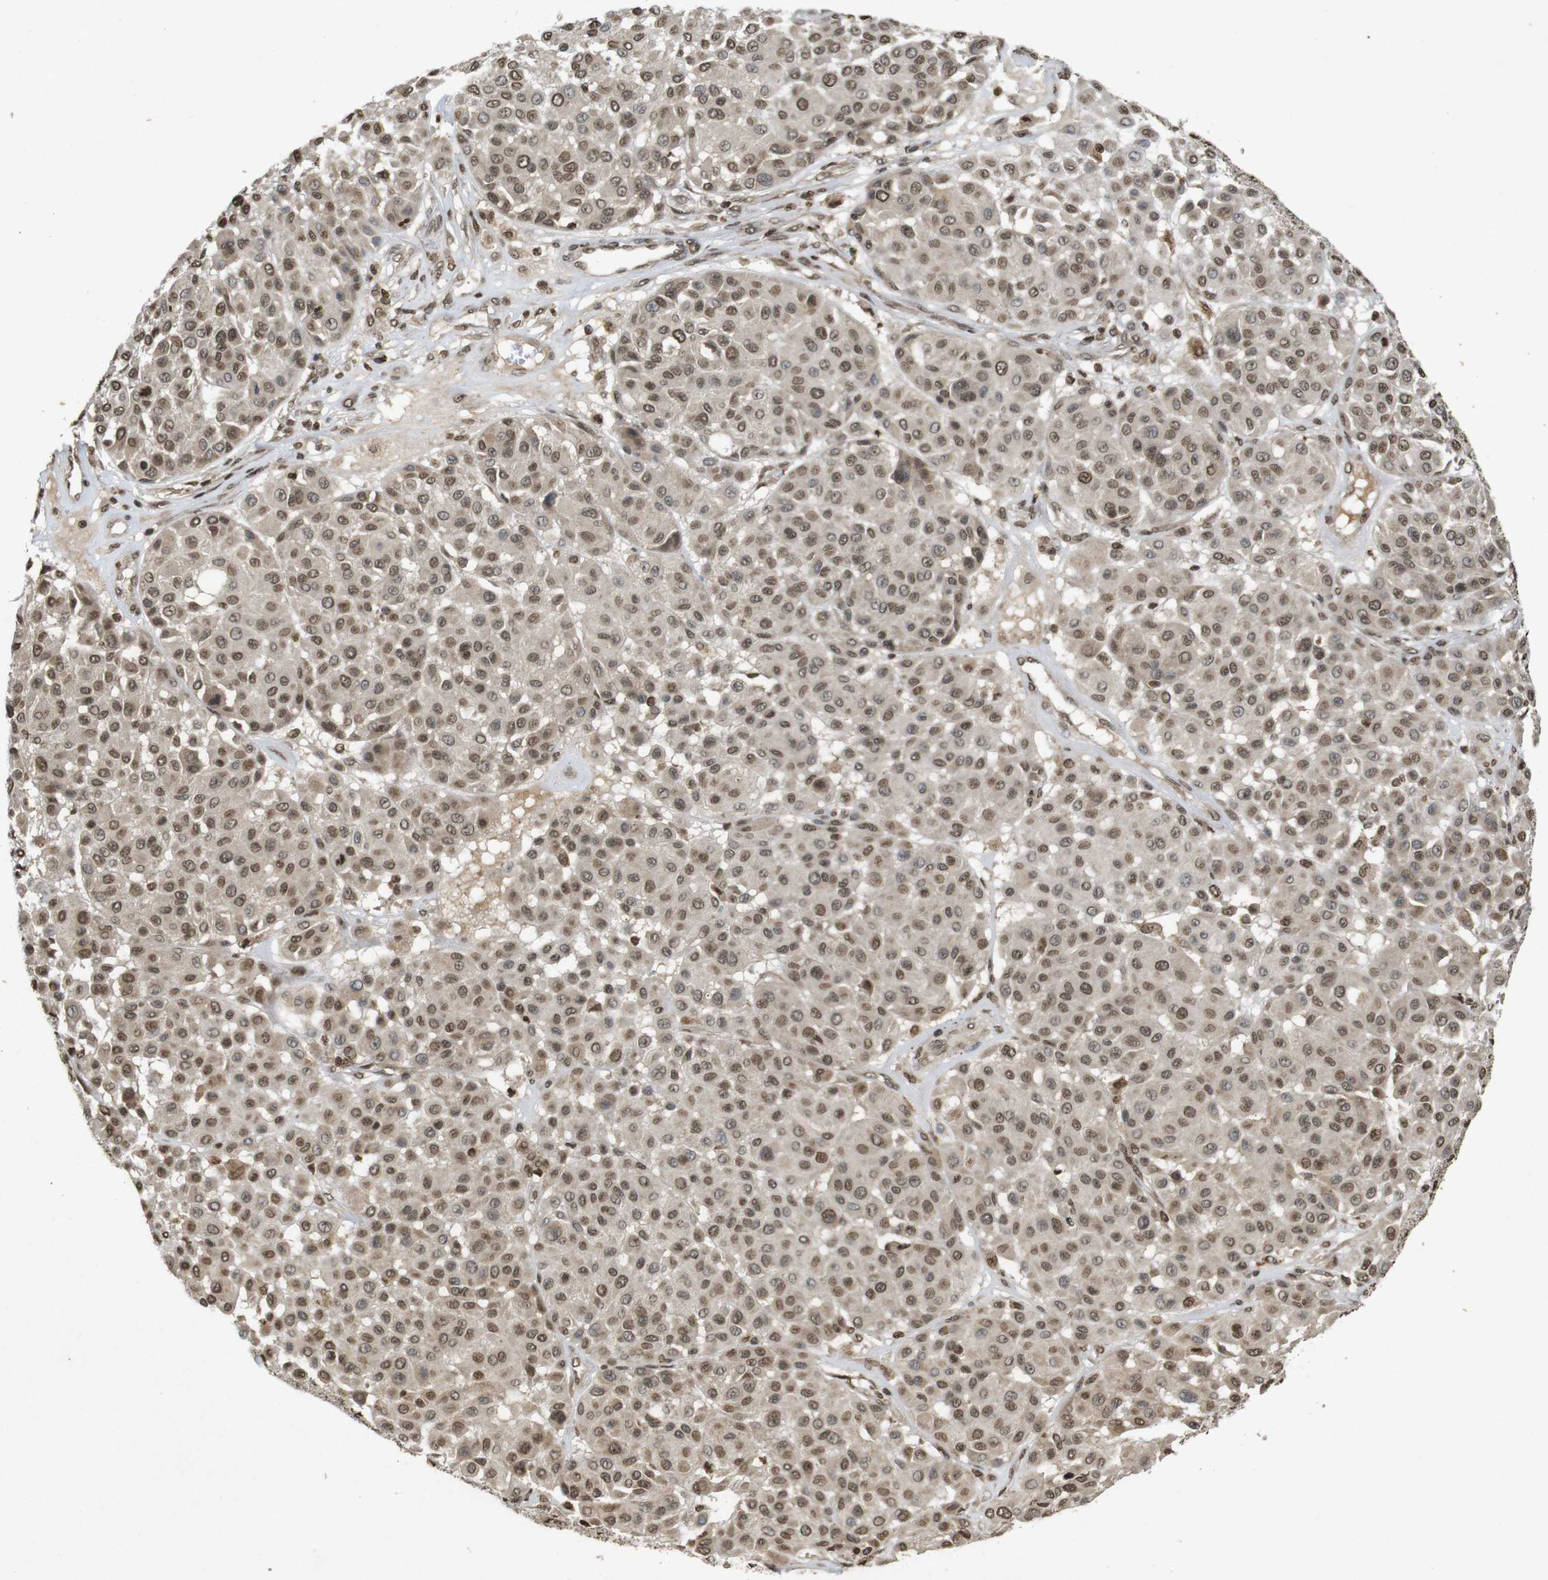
{"staining": {"intensity": "moderate", "quantity": ">75%", "location": "cytoplasmic/membranous,nuclear"}, "tissue": "melanoma", "cell_type": "Tumor cells", "image_type": "cancer", "snomed": [{"axis": "morphology", "description": "Malignant melanoma, Metastatic site"}, {"axis": "topography", "description": "Soft tissue"}], "caption": "Immunohistochemistry (IHC) micrograph of human melanoma stained for a protein (brown), which exhibits medium levels of moderate cytoplasmic/membranous and nuclear expression in about >75% of tumor cells.", "gene": "ORC4", "patient": {"sex": "male", "age": 41}}